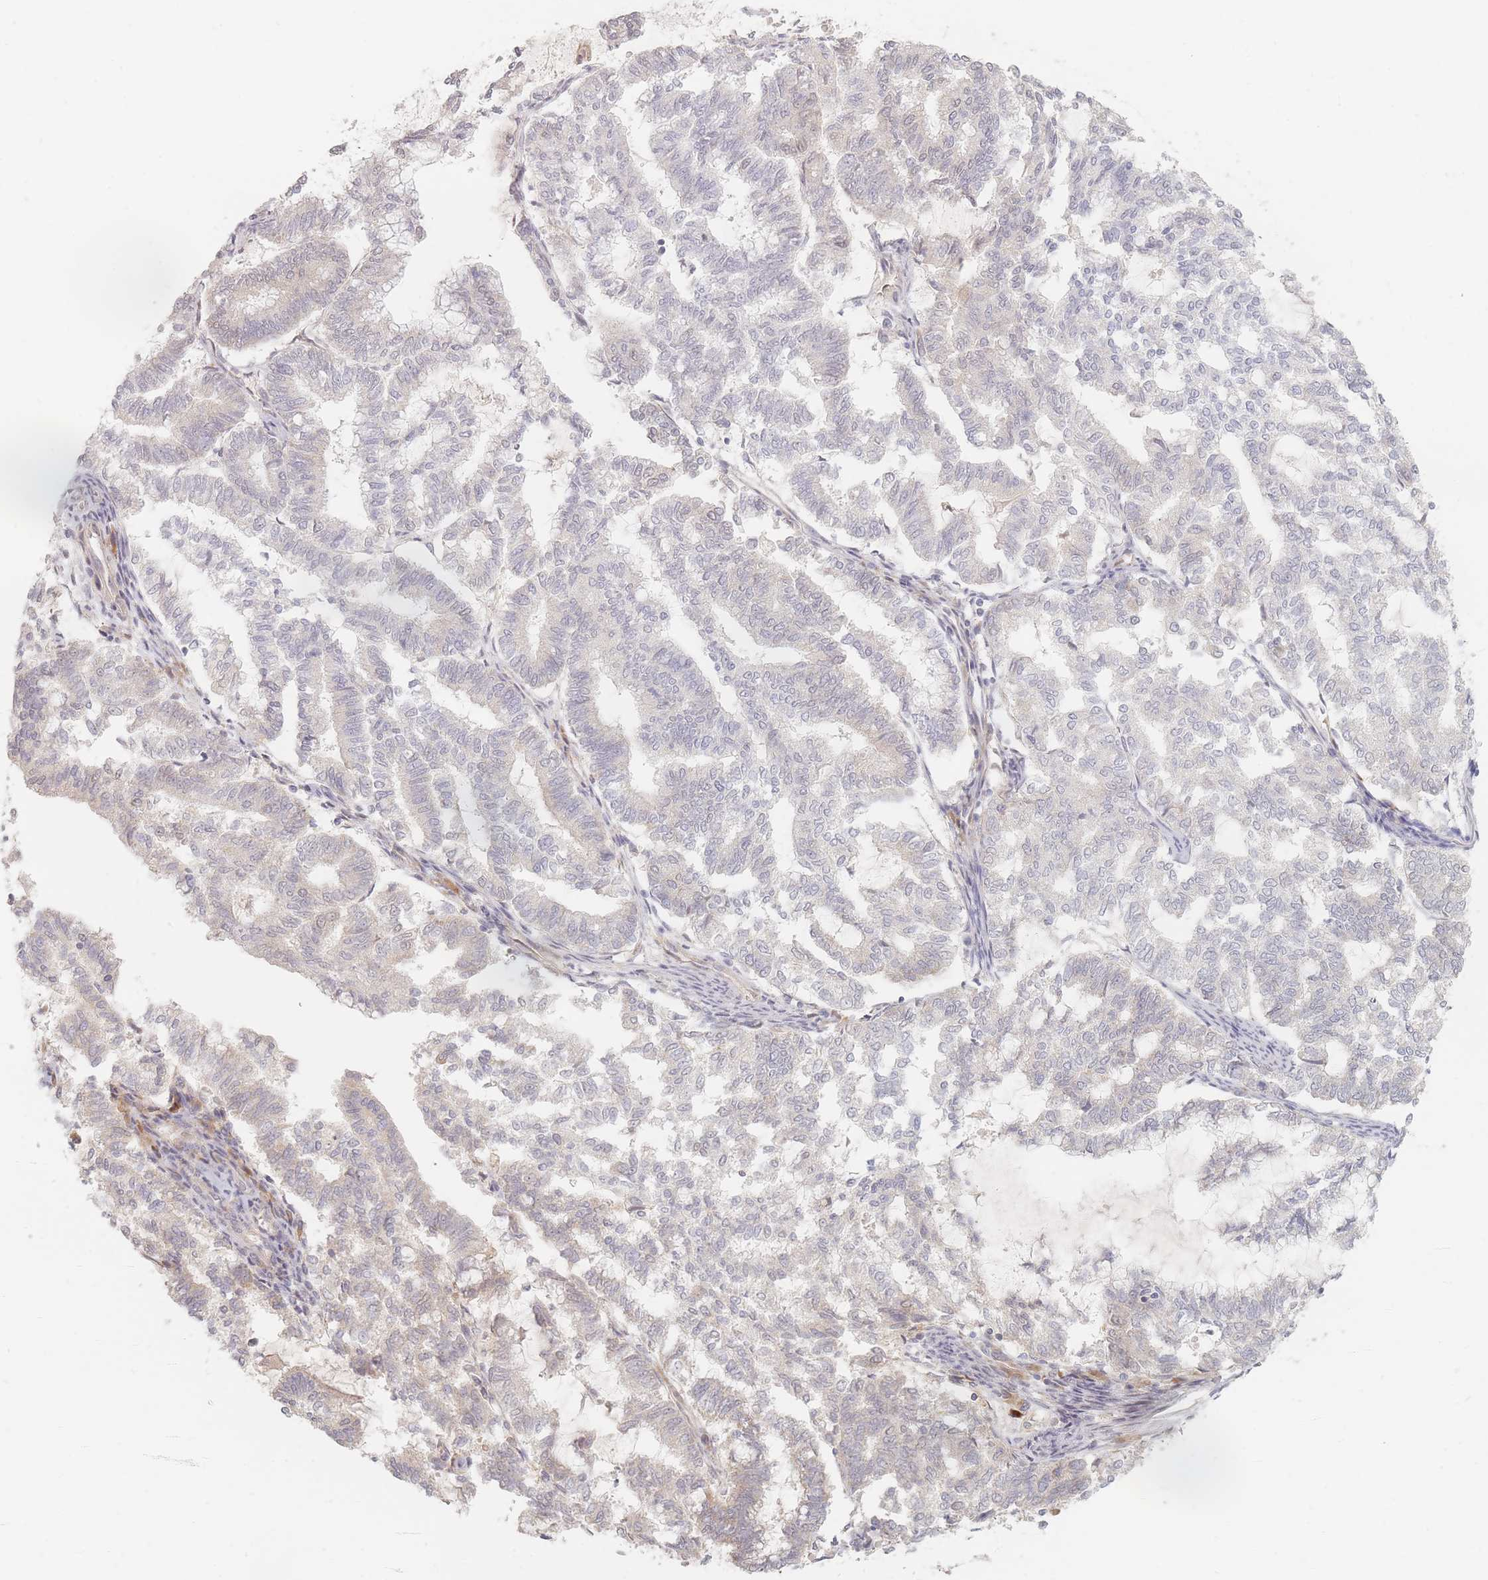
{"staining": {"intensity": "negative", "quantity": "none", "location": "none"}, "tissue": "endometrial cancer", "cell_type": "Tumor cells", "image_type": "cancer", "snomed": [{"axis": "morphology", "description": "Adenocarcinoma, NOS"}, {"axis": "topography", "description": "Endometrium"}], "caption": "There is no significant expression in tumor cells of endometrial adenocarcinoma. (DAB (3,3'-diaminobenzidine) IHC with hematoxylin counter stain).", "gene": "ZKSCAN7", "patient": {"sex": "female", "age": 79}}